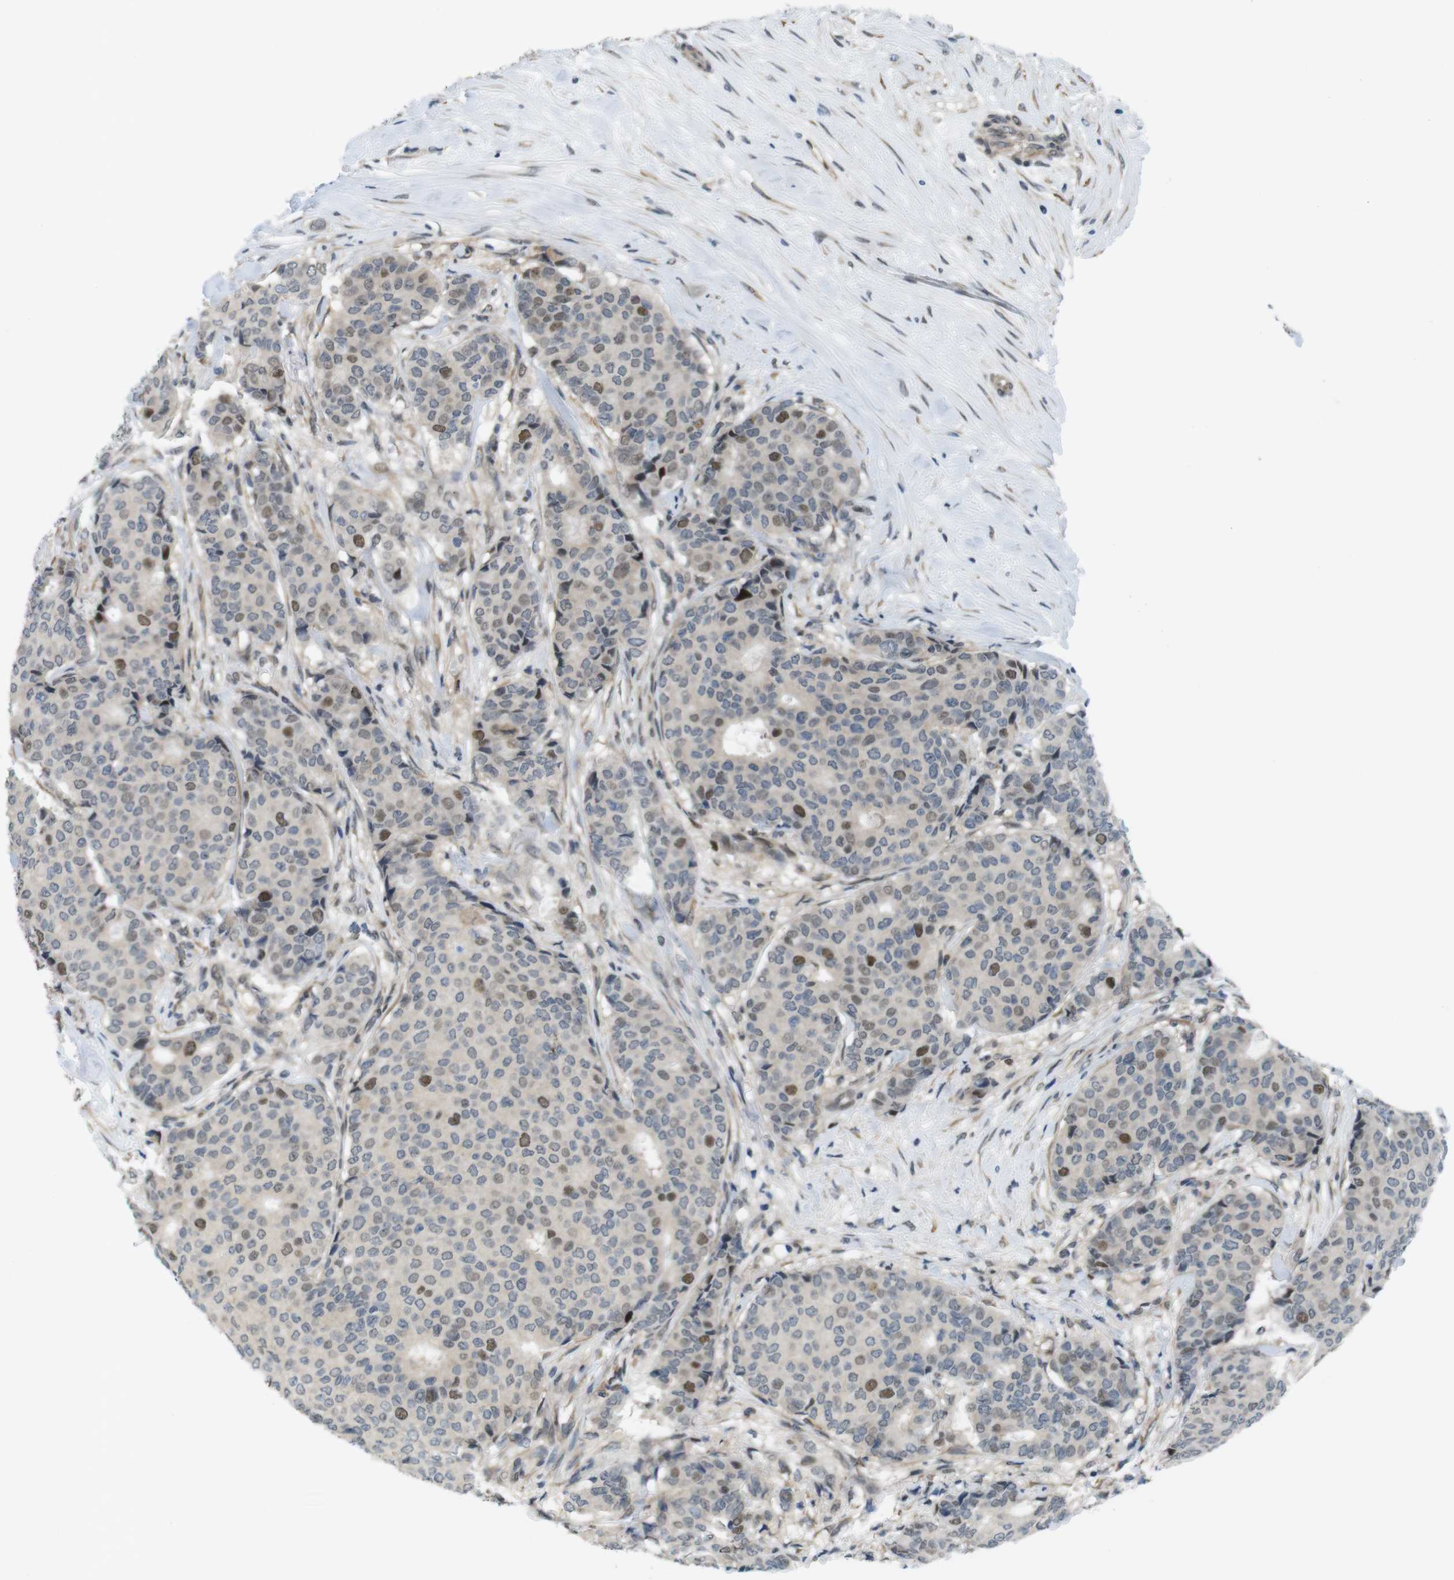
{"staining": {"intensity": "moderate", "quantity": "<25%", "location": "nuclear"}, "tissue": "breast cancer", "cell_type": "Tumor cells", "image_type": "cancer", "snomed": [{"axis": "morphology", "description": "Duct carcinoma"}, {"axis": "topography", "description": "Breast"}], "caption": "Protein expression analysis of human intraductal carcinoma (breast) reveals moderate nuclear expression in about <25% of tumor cells.", "gene": "SMCO2", "patient": {"sex": "female", "age": 75}}